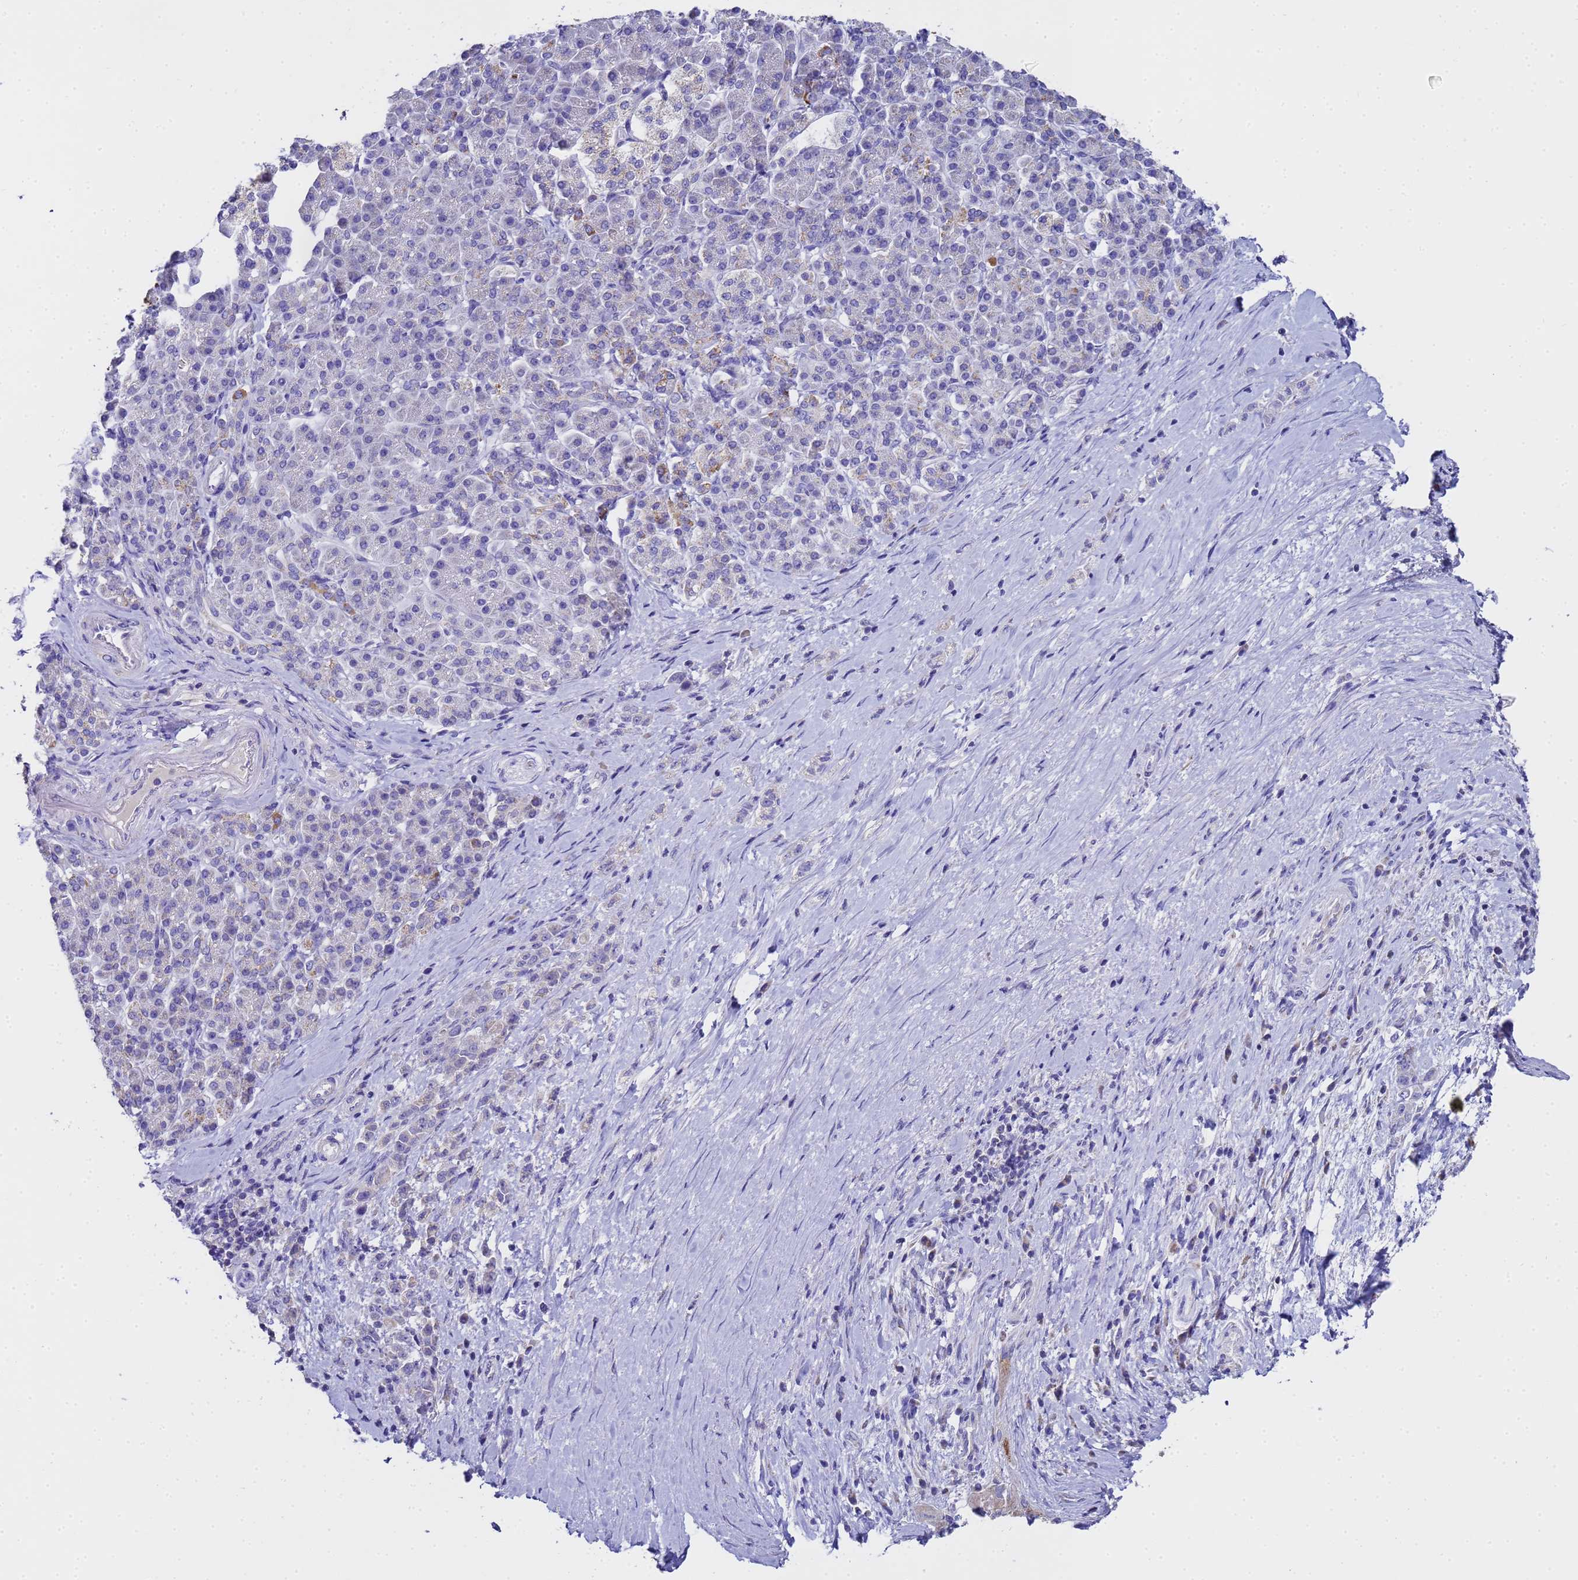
{"staining": {"intensity": "negative", "quantity": "none", "location": "none"}, "tissue": "pancreatic cancer", "cell_type": "Tumor cells", "image_type": "cancer", "snomed": [{"axis": "morphology", "description": "Normal tissue, NOS"}, {"axis": "morphology", "description": "Adenocarcinoma, NOS"}, {"axis": "topography", "description": "Pancreas"}], "caption": "A high-resolution micrograph shows immunohistochemistry (IHC) staining of pancreatic cancer (adenocarcinoma), which demonstrates no significant expression in tumor cells.", "gene": "MRPS12", "patient": {"sex": "female", "age": 64}}